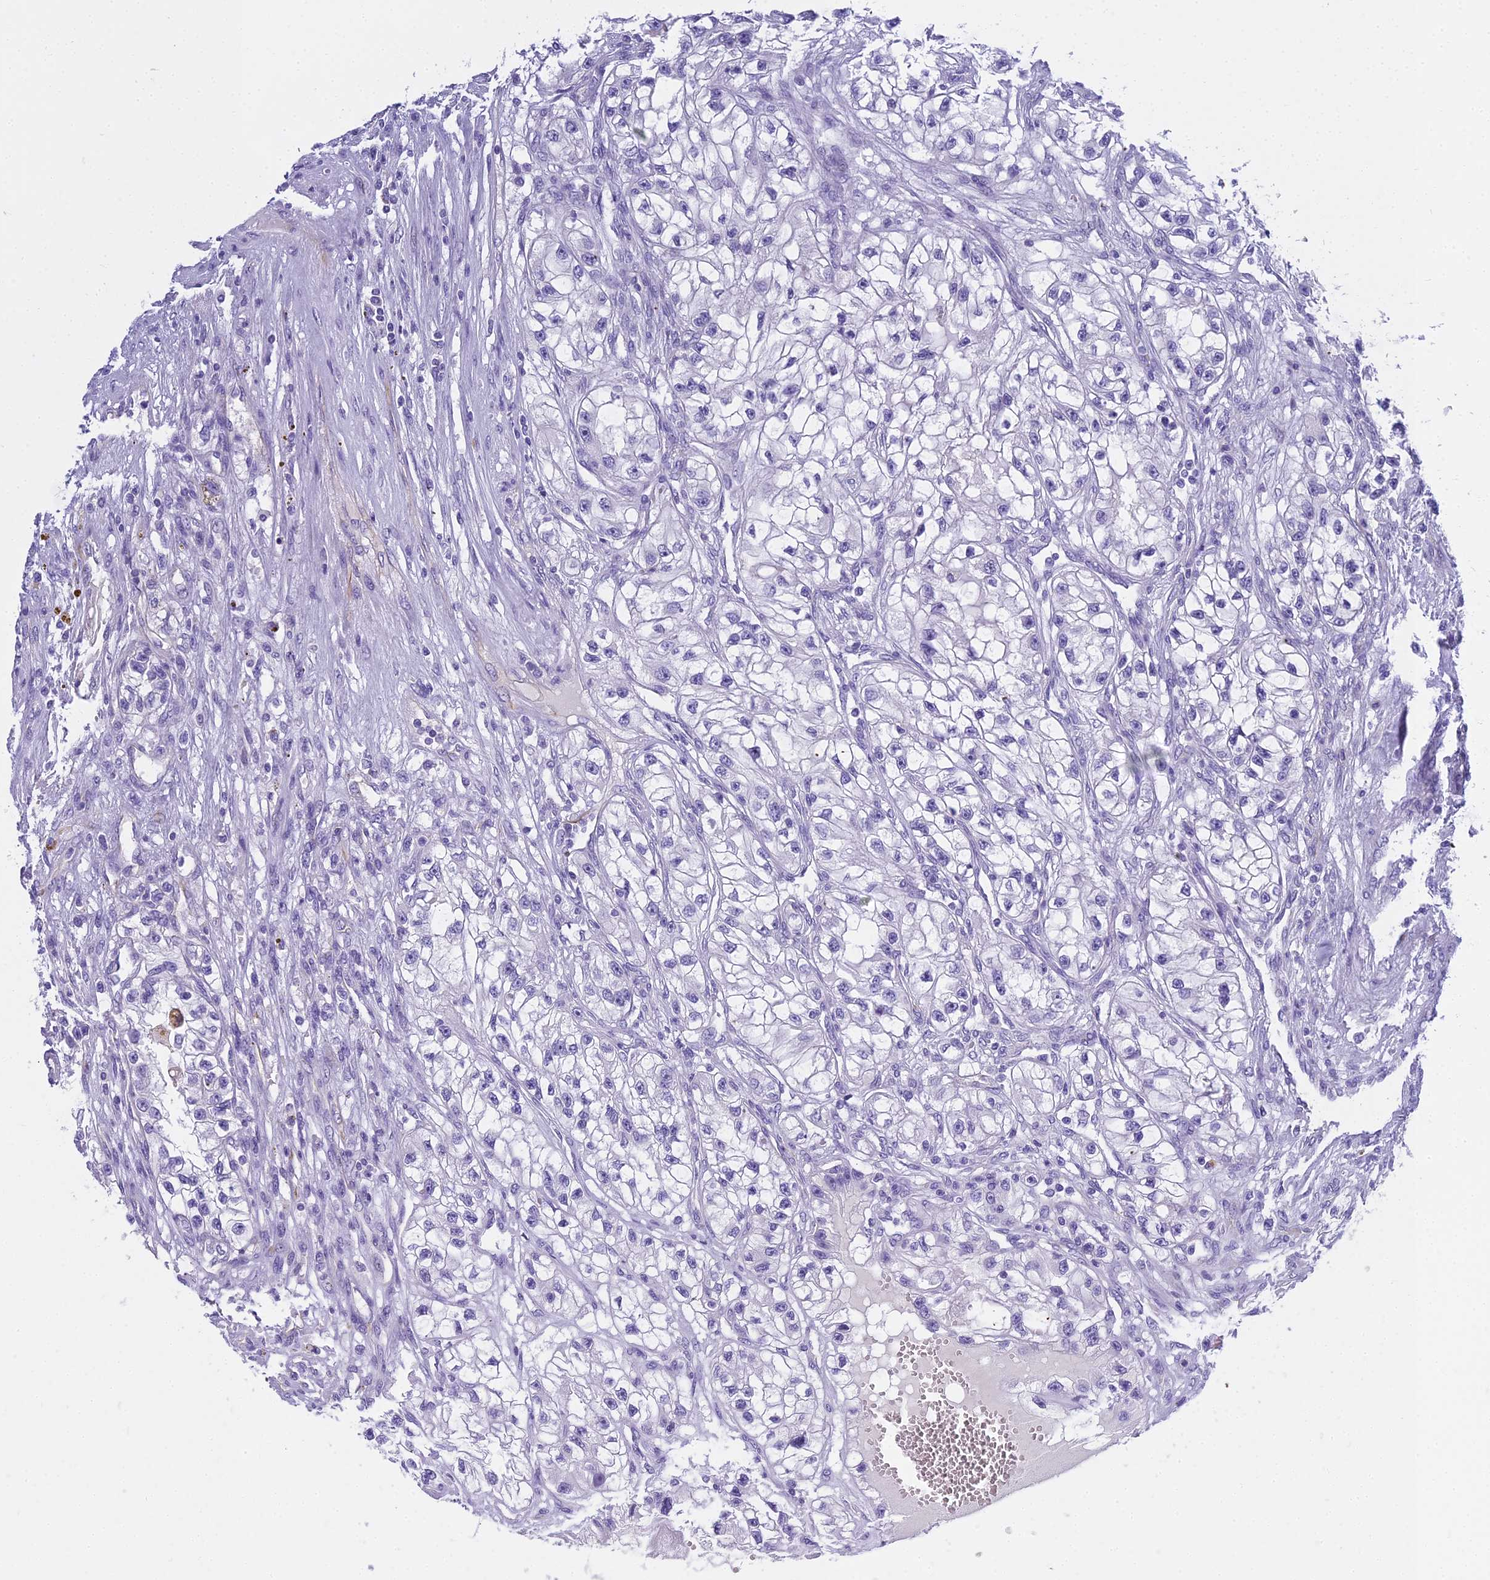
{"staining": {"intensity": "negative", "quantity": "none", "location": "none"}, "tissue": "renal cancer", "cell_type": "Tumor cells", "image_type": "cancer", "snomed": [{"axis": "morphology", "description": "Adenocarcinoma, NOS"}, {"axis": "topography", "description": "Kidney"}], "caption": "Tumor cells show no significant staining in adenocarcinoma (renal).", "gene": "NINJ1", "patient": {"sex": "female", "age": 57}}